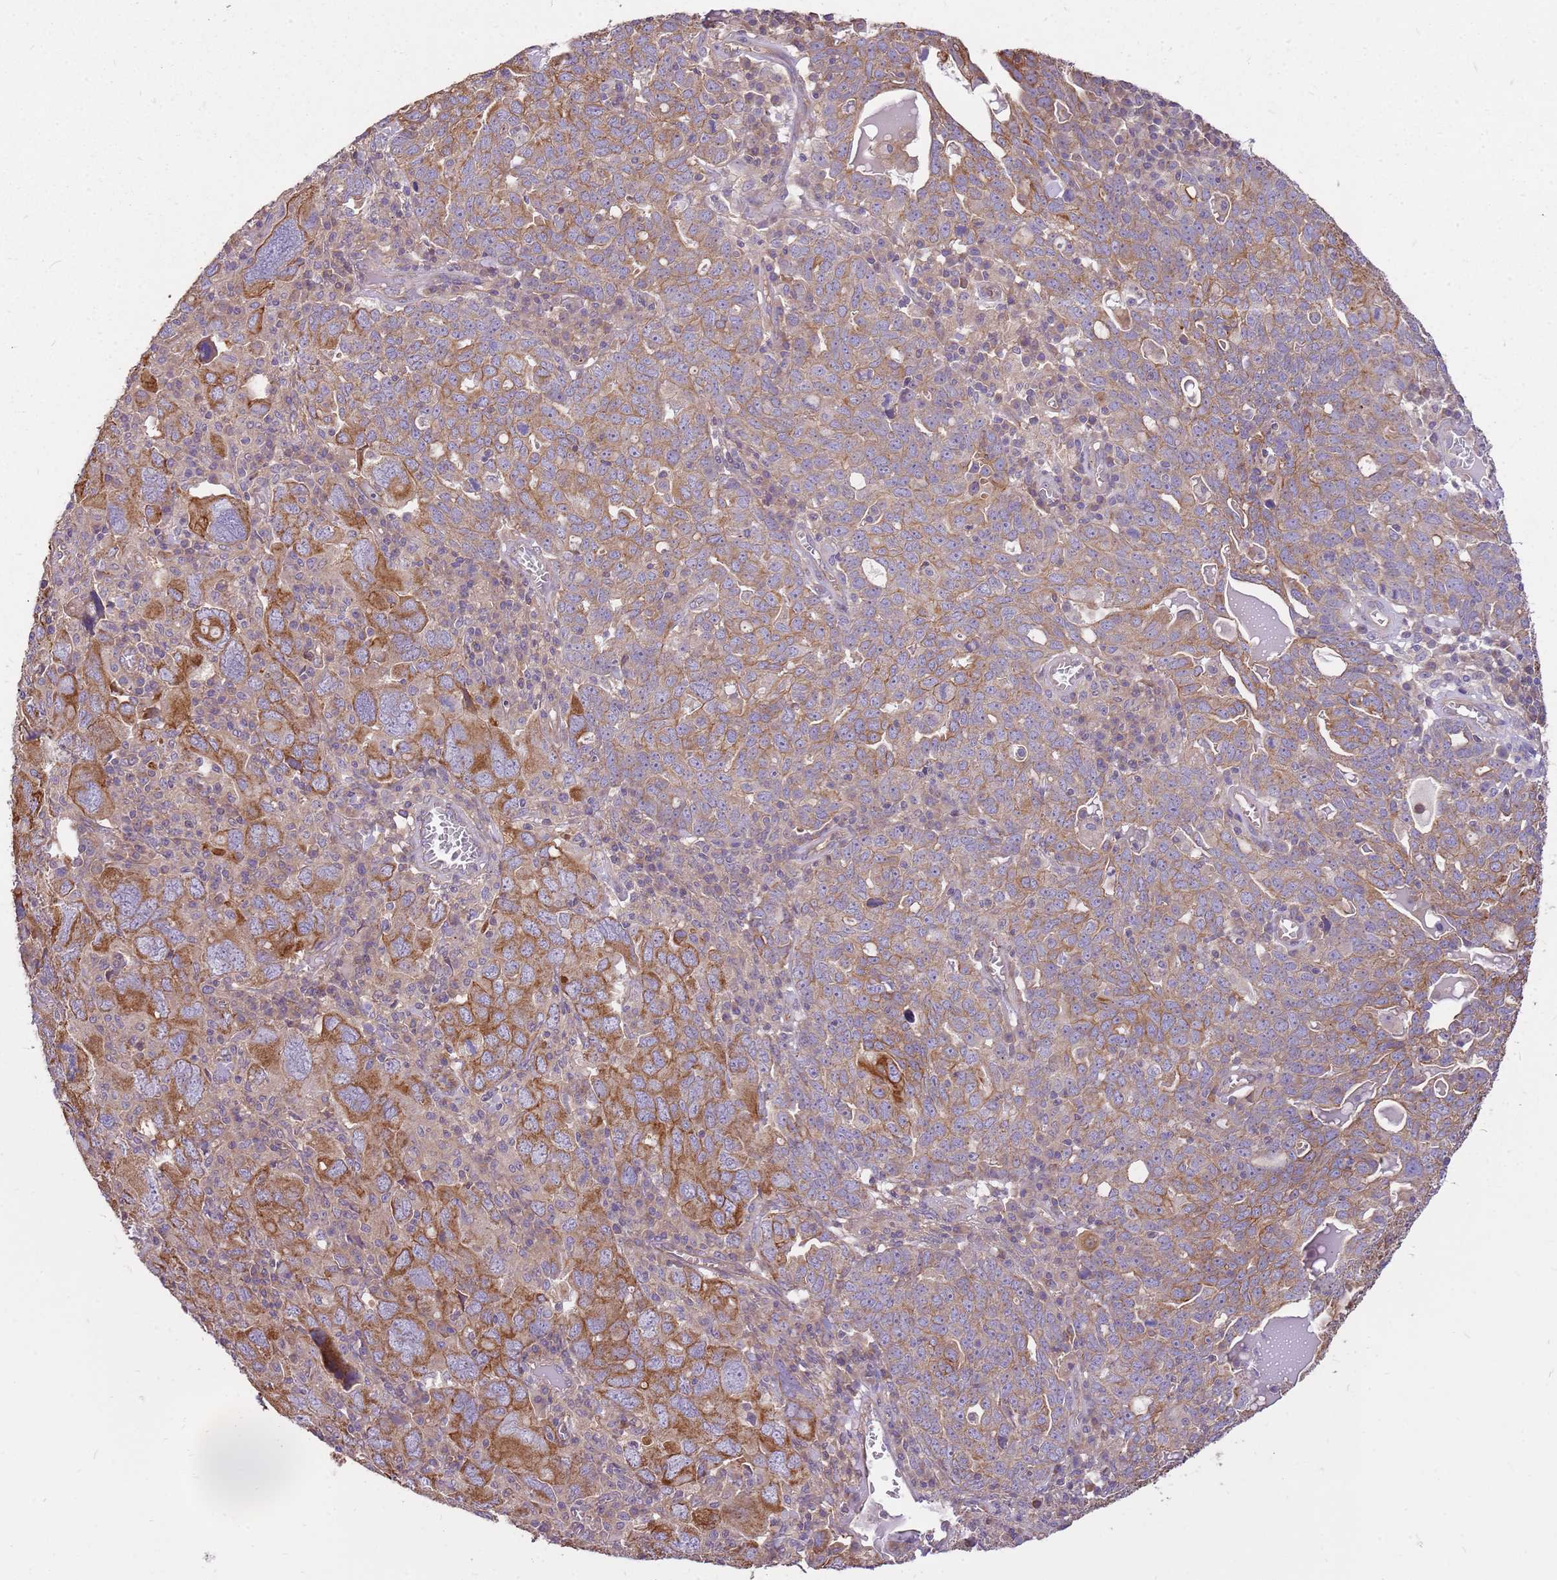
{"staining": {"intensity": "moderate", "quantity": "25%-75%", "location": "cytoplasmic/membranous"}, "tissue": "ovarian cancer", "cell_type": "Tumor cells", "image_type": "cancer", "snomed": [{"axis": "morphology", "description": "Carcinoma, endometroid"}, {"axis": "topography", "description": "Ovary"}], "caption": "Tumor cells reveal moderate cytoplasmic/membranous positivity in approximately 25%-75% of cells in ovarian cancer (endometroid carcinoma).", "gene": "WASHC4", "patient": {"sex": "female", "age": 62}}